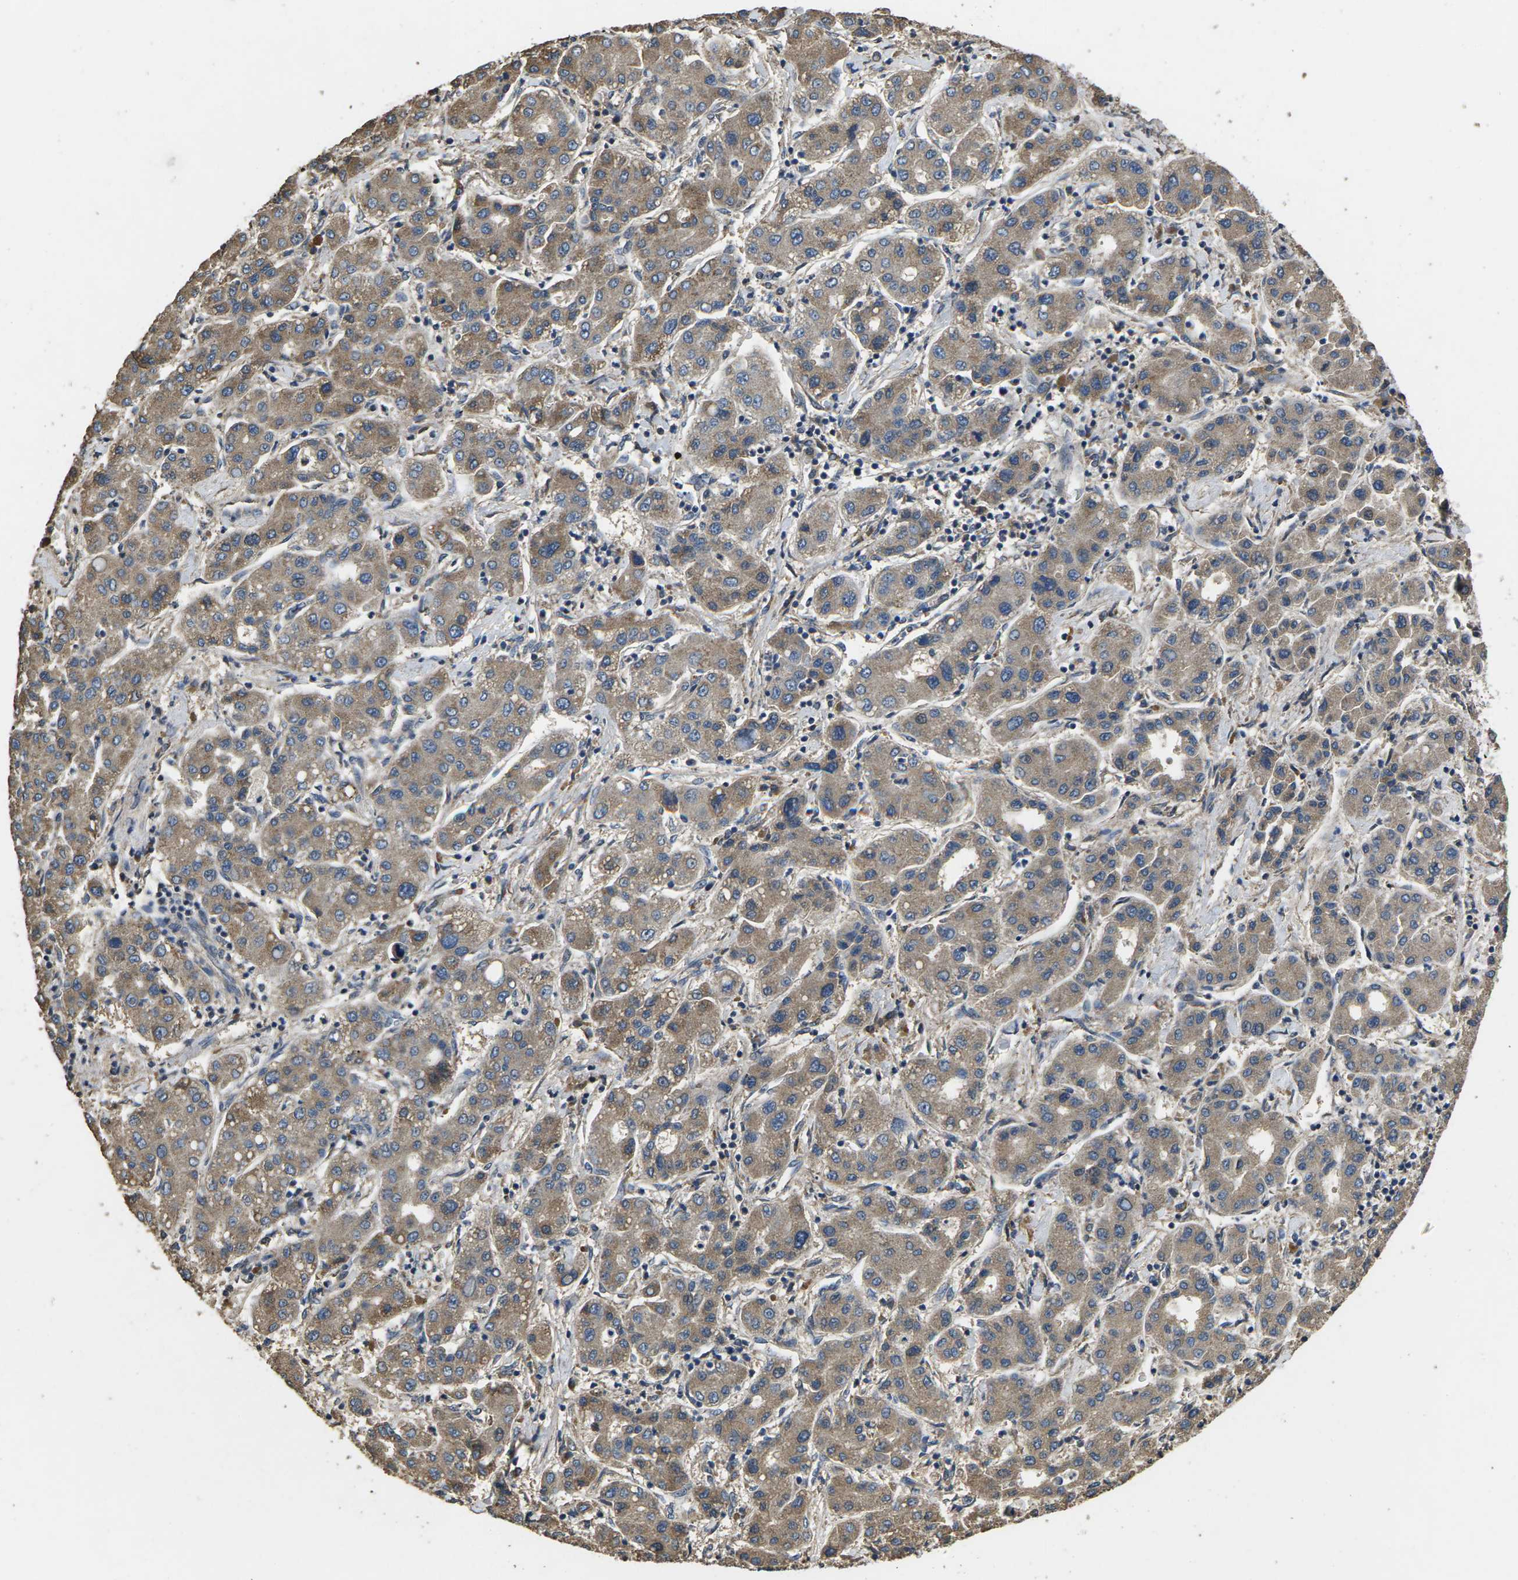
{"staining": {"intensity": "moderate", "quantity": "25%-75%", "location": "cytoplasmic/membranous"}, "tissue": "liver cancer", "cell_type": "Tumor cells", "image_type": "cancer", "snomed": [{"axis": "morphology", "description": "Carcinoma, Hepatocellular, NOS"}, {"axis": "topography", "description": "Liver"}], "caption": "Tumor cells exhibit medium levels of moderate cytoplasmic/membranous staining in about 25%-75% of cells in human liver cancer (hepatocellular carcinoma). (brown staining indicates protein expression, while blue staining denotes nuclei).", "gene": "B4GAT1", "patient": {"sex": "male", "age": 65}}